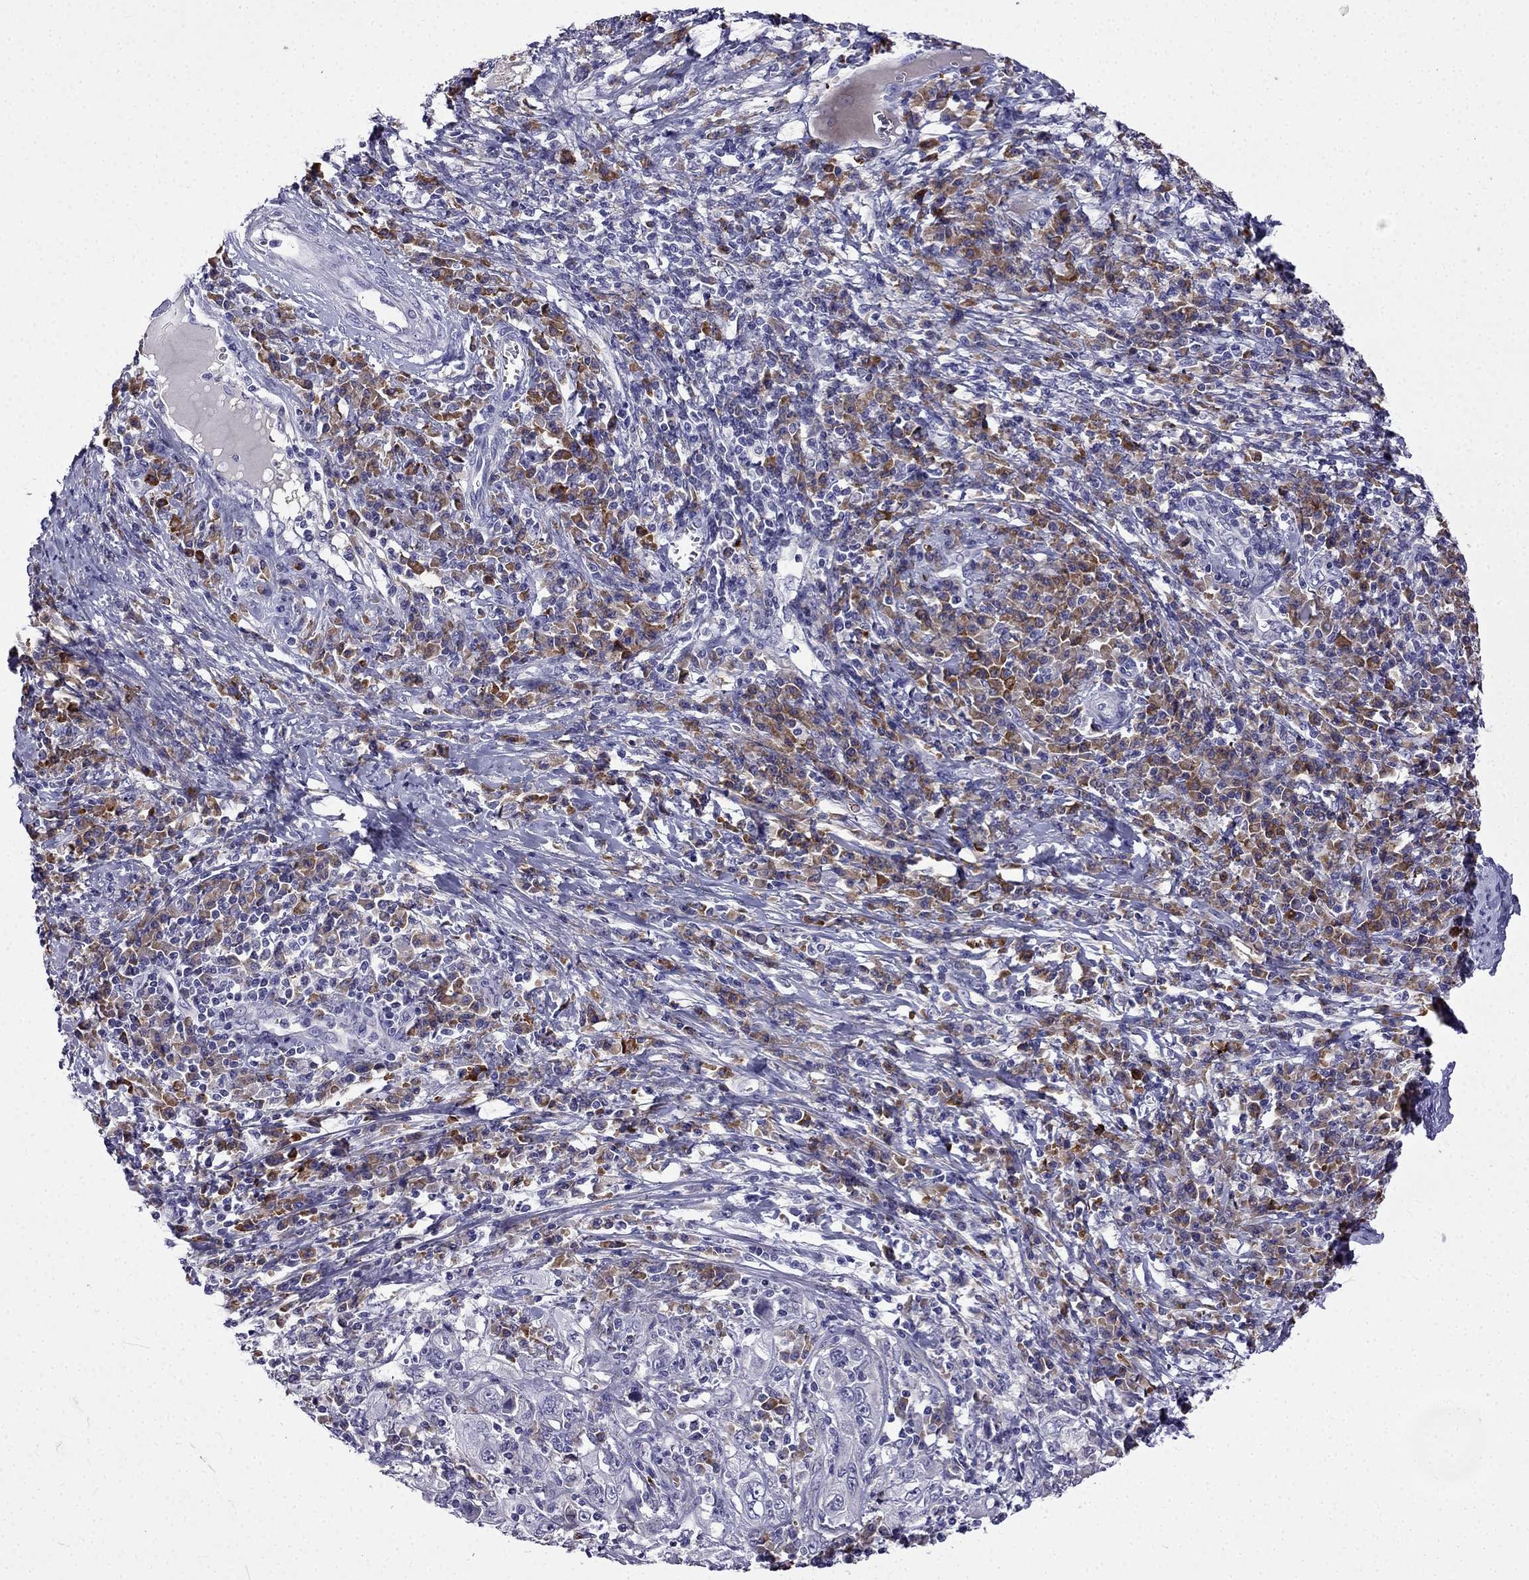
{"staining": {"intensity": "negative", "quantity": "none", "location": "none"}, "tissue": "cervical cancer", "cell_type": "Tumor cells", "image_type": "cancer", "snomed": [{"axis": "morphology", "description": "Squamous cell carcinoma, NOS"}, {"axis": "topography", "description": "Cervix"}], "caption": "A high-resolution photomicrograph shows immunohistochemistry (IHC) staining of cervical cancer, which reveals no significant staining in tumor cells. Brightfield microscopy of immunohistochemistry (IHC) stained with DAB (3,3'-diaminobenzidine) (brown) and hematoxylin (blue), captured at high magnification.", "gene": "TSSK4", "patient": {"sex": "female", "age": 46}}